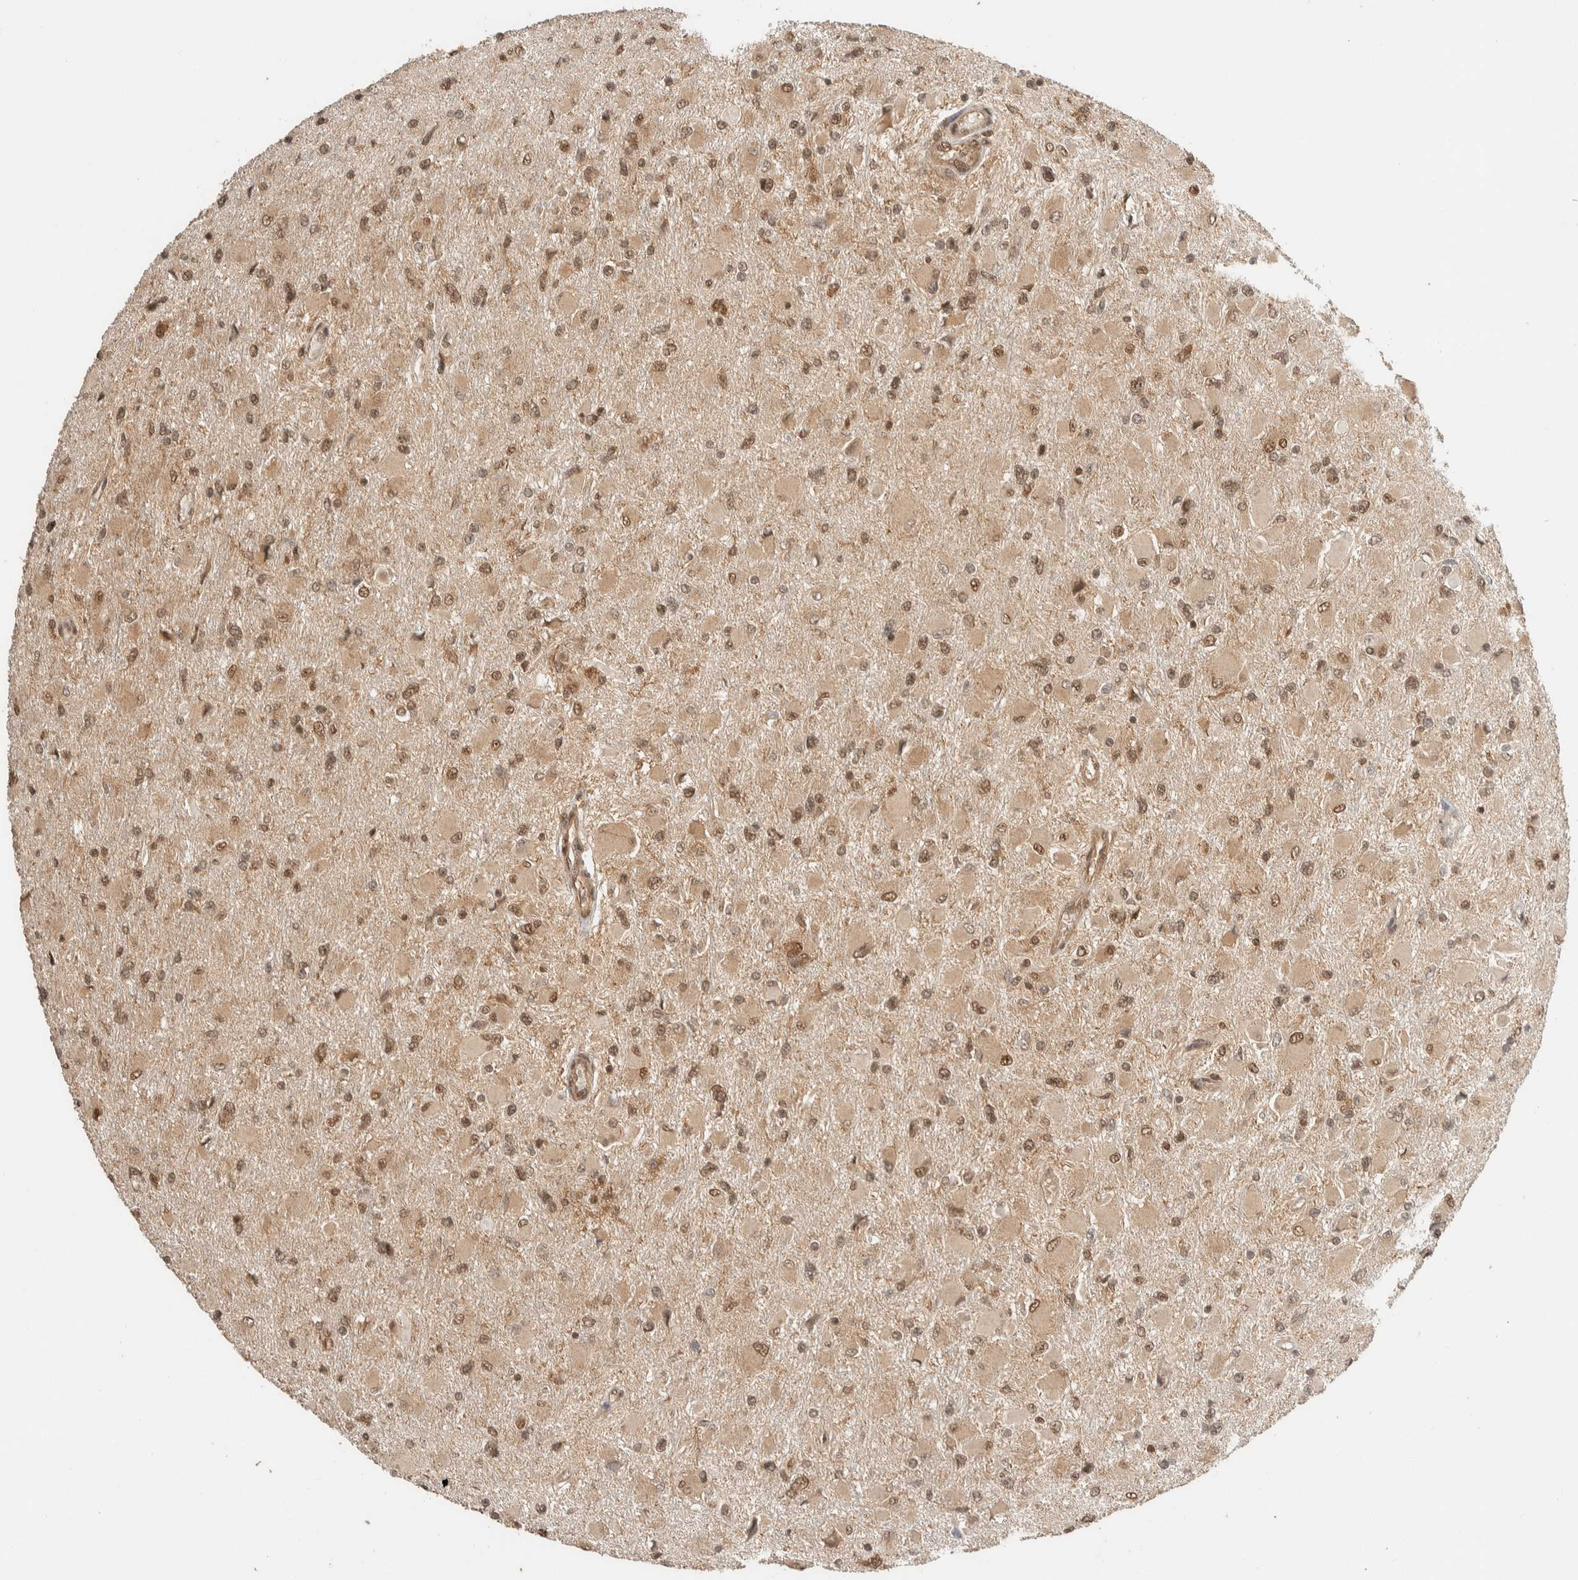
{"staining": {"intensity": "moderate", "quantity": ">75%", "location": "cytoplasmic/membranous,nuclear"}, "tissue": "glioma", "cell_type": "Tumor cells", "image_type": "cancer", "snomed": [{"axis": "morphology", "description": "Glioma, malignant, High grade"}, {"axis": "topography", "description": "Cerebral cortex"}], "caption": "Human malignant glioma (high-grade) stained with a protein marker displays moderate staining in tumor cells.", "gene": "ZBTB2", "patient": {"sex": "female", "age": 36}}